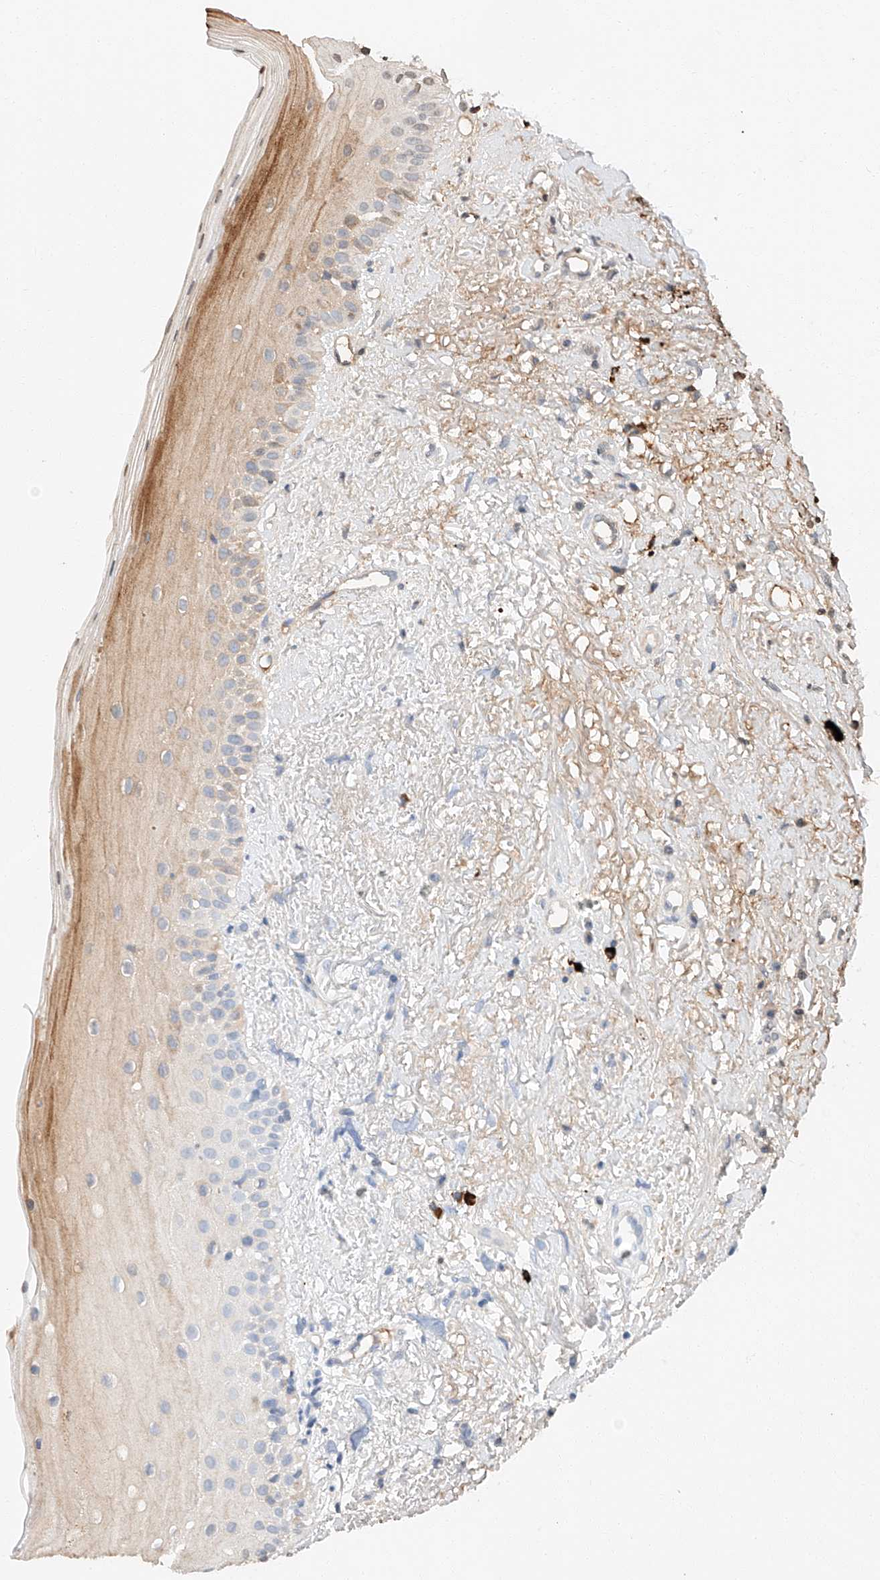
{"staining": {"intensity": "moderate", "quantity": "<25%", "location": "cytoplasmic/membranous"}, "tissue": "oral mucosa", "cell_type": "Squamous epithelial cells", "image_type": "normal", "snomed": [{"axis": "morphology", "description": "Normal tissue, NOS"}, {"axis": "topography", "description": "Oral tissue"}], "caption": "IHC of normal oral mucosa exhibits low levels of moderate cytoplasmic/membranous expression in about <25% of squamous epithelial cells. (brown staining indicates protein expression, while blue staining denotes nuclei).", "gene": "ARHGAP33", "patient": {"sex": "female", "age": 63}}